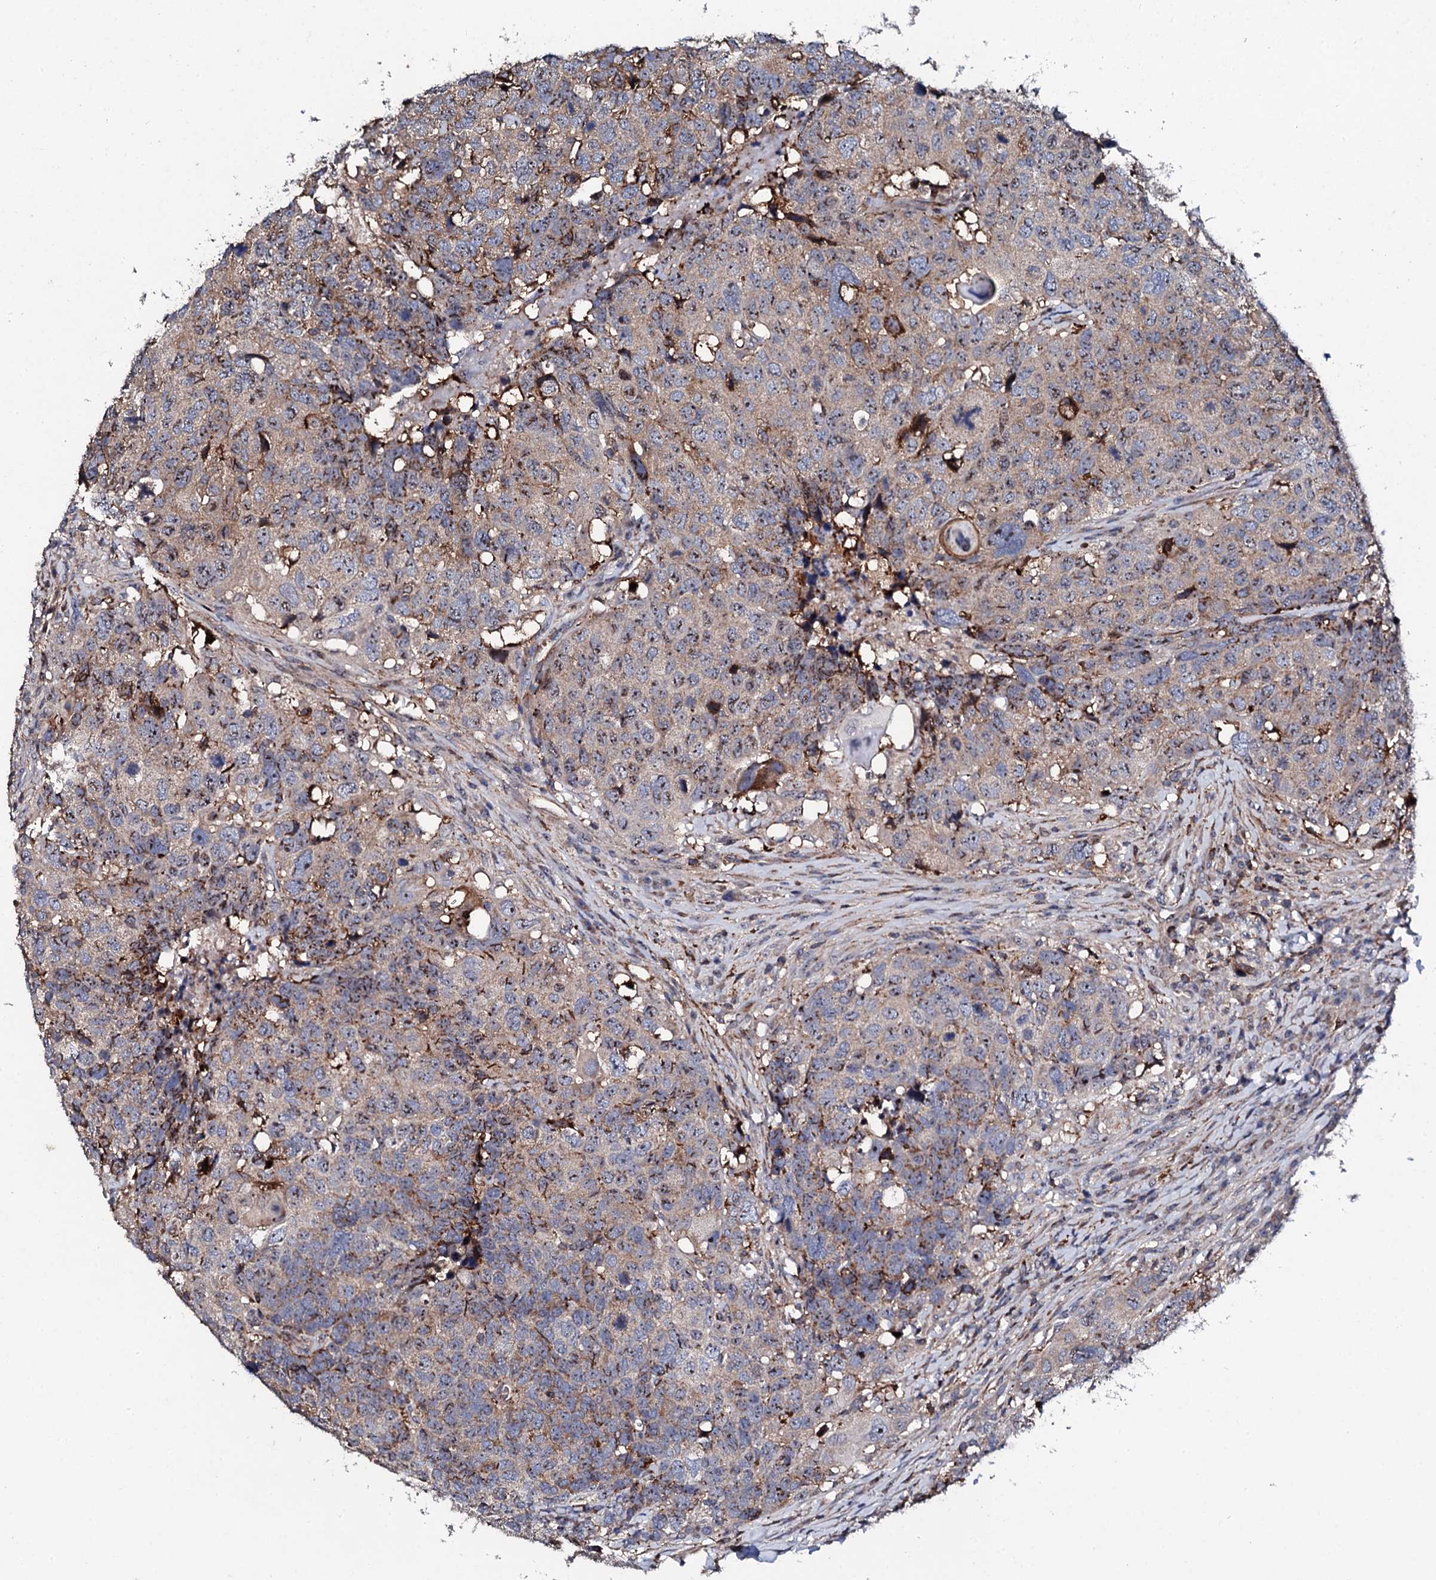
{"staining": {"intensity": "weak", "quantity": "25%-75%", "location": "cytoplasmic/membranous,nuclear"}, "tissue": "head and neck cancer", "cell_type": "Tumor cells", "image_type": "cancer", "snomed": [{"axis": "morphology", "description": "Squamous cell carcinoma, NOS"}, {"axis": "topography", "description": "Head-Neck"}], "caption": "Head and neck squamous cell carcinoma stained for a protein exhibits weak cytoplasmic/membranous and nuclear positivity in tumor cells.", "gene": "GTPBP4", "patient": {"sex": "male", "age": 66}}